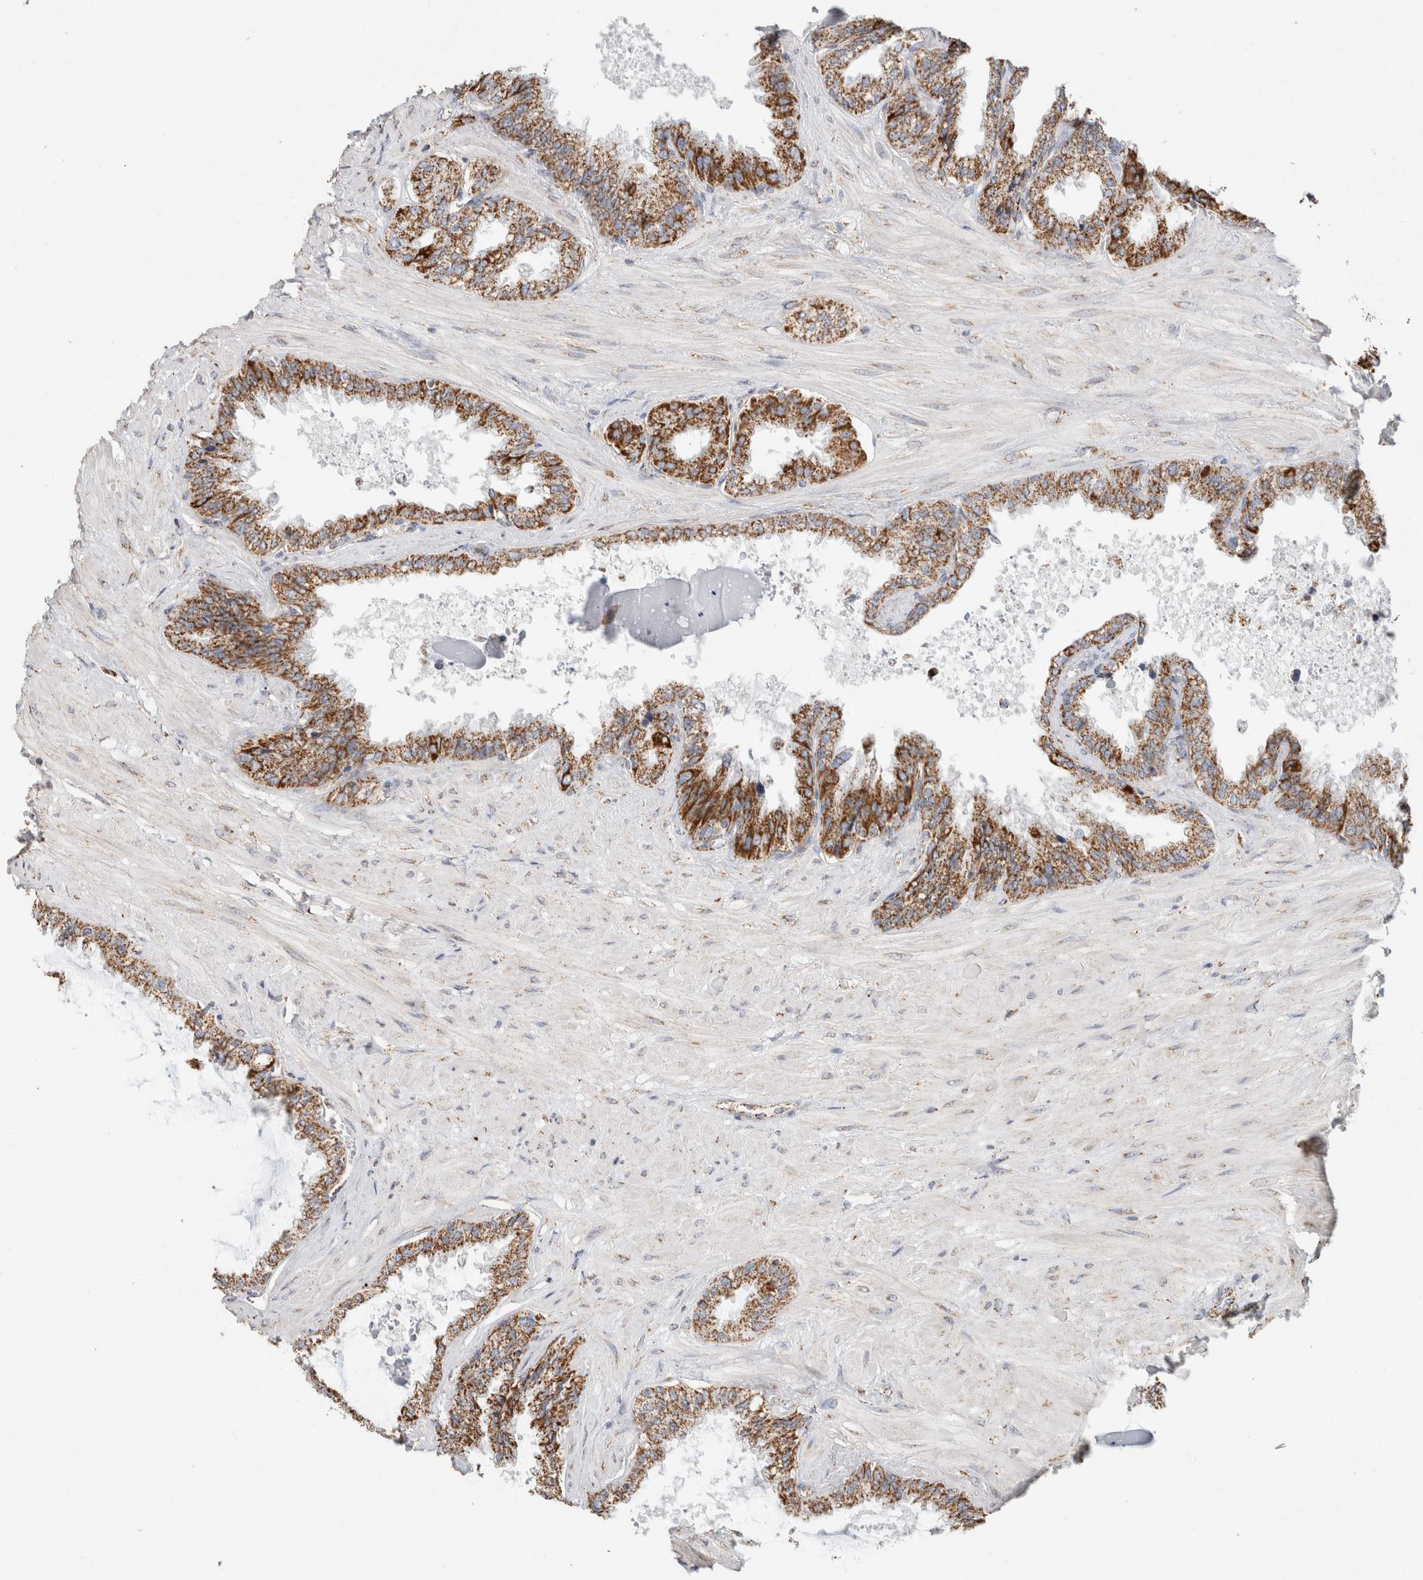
{"staining": {"intensity": "moderate", "quantity": ">75%", "location": "cytoplasmic/membranous"}, "tissue": "seminal vesicle", "cell_type": "Glandular cells", "image_type": "normal", "snomed": [{"axis": "morphology", "description": "Normal tissue, NOS"}, {"axis": "topography", "description": "Seminal veicle"}], "caption": "High-power microscopy captured an immunohistochemistry (IHC) image of unremarkable seminal vesicle, revealing moderate cytoplasmic/membranous expression in about >75% of glandular cells. (DAB IHC, brown staining for protein, blue staining for nuclei).", "gene": "C1QBP", "patient": {"sex": "male", "age": 46}}